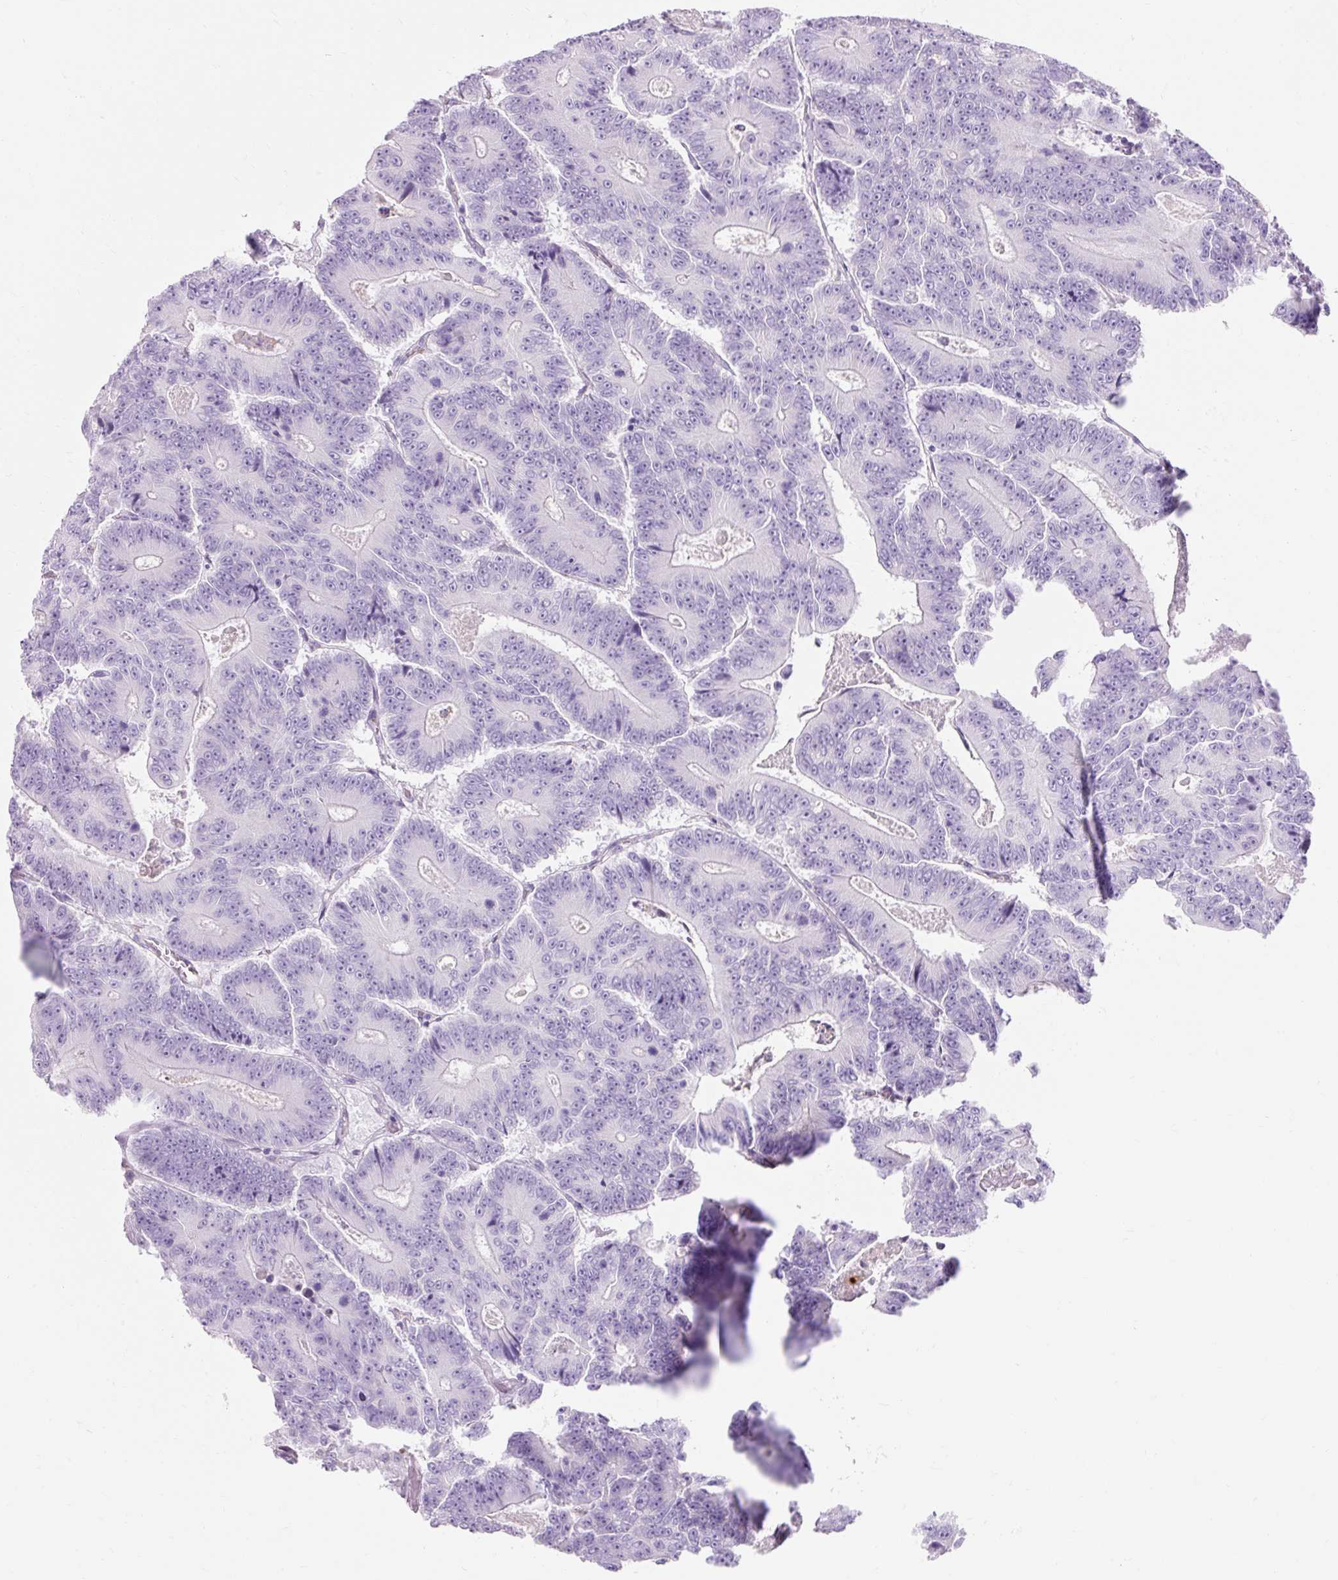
{"staining": {"intensity": "negative", "quantity": "none", "location": "none"}, "tissue": "colorectal cancer", "cell_type": "Tumor cells", "image_type": "cancer", "snomed": [{"axis": "morphology", "description": "Adenocarcinoma, NOS"}, {"axis": "topography", "description": "Colon"}], "caption": "The photomicrograph demonstrates no staining of tumor cells in adenocarcinoma (colorectal).", "gene": "CLDN25", "patient": {"sex": "male", "age": 83}}